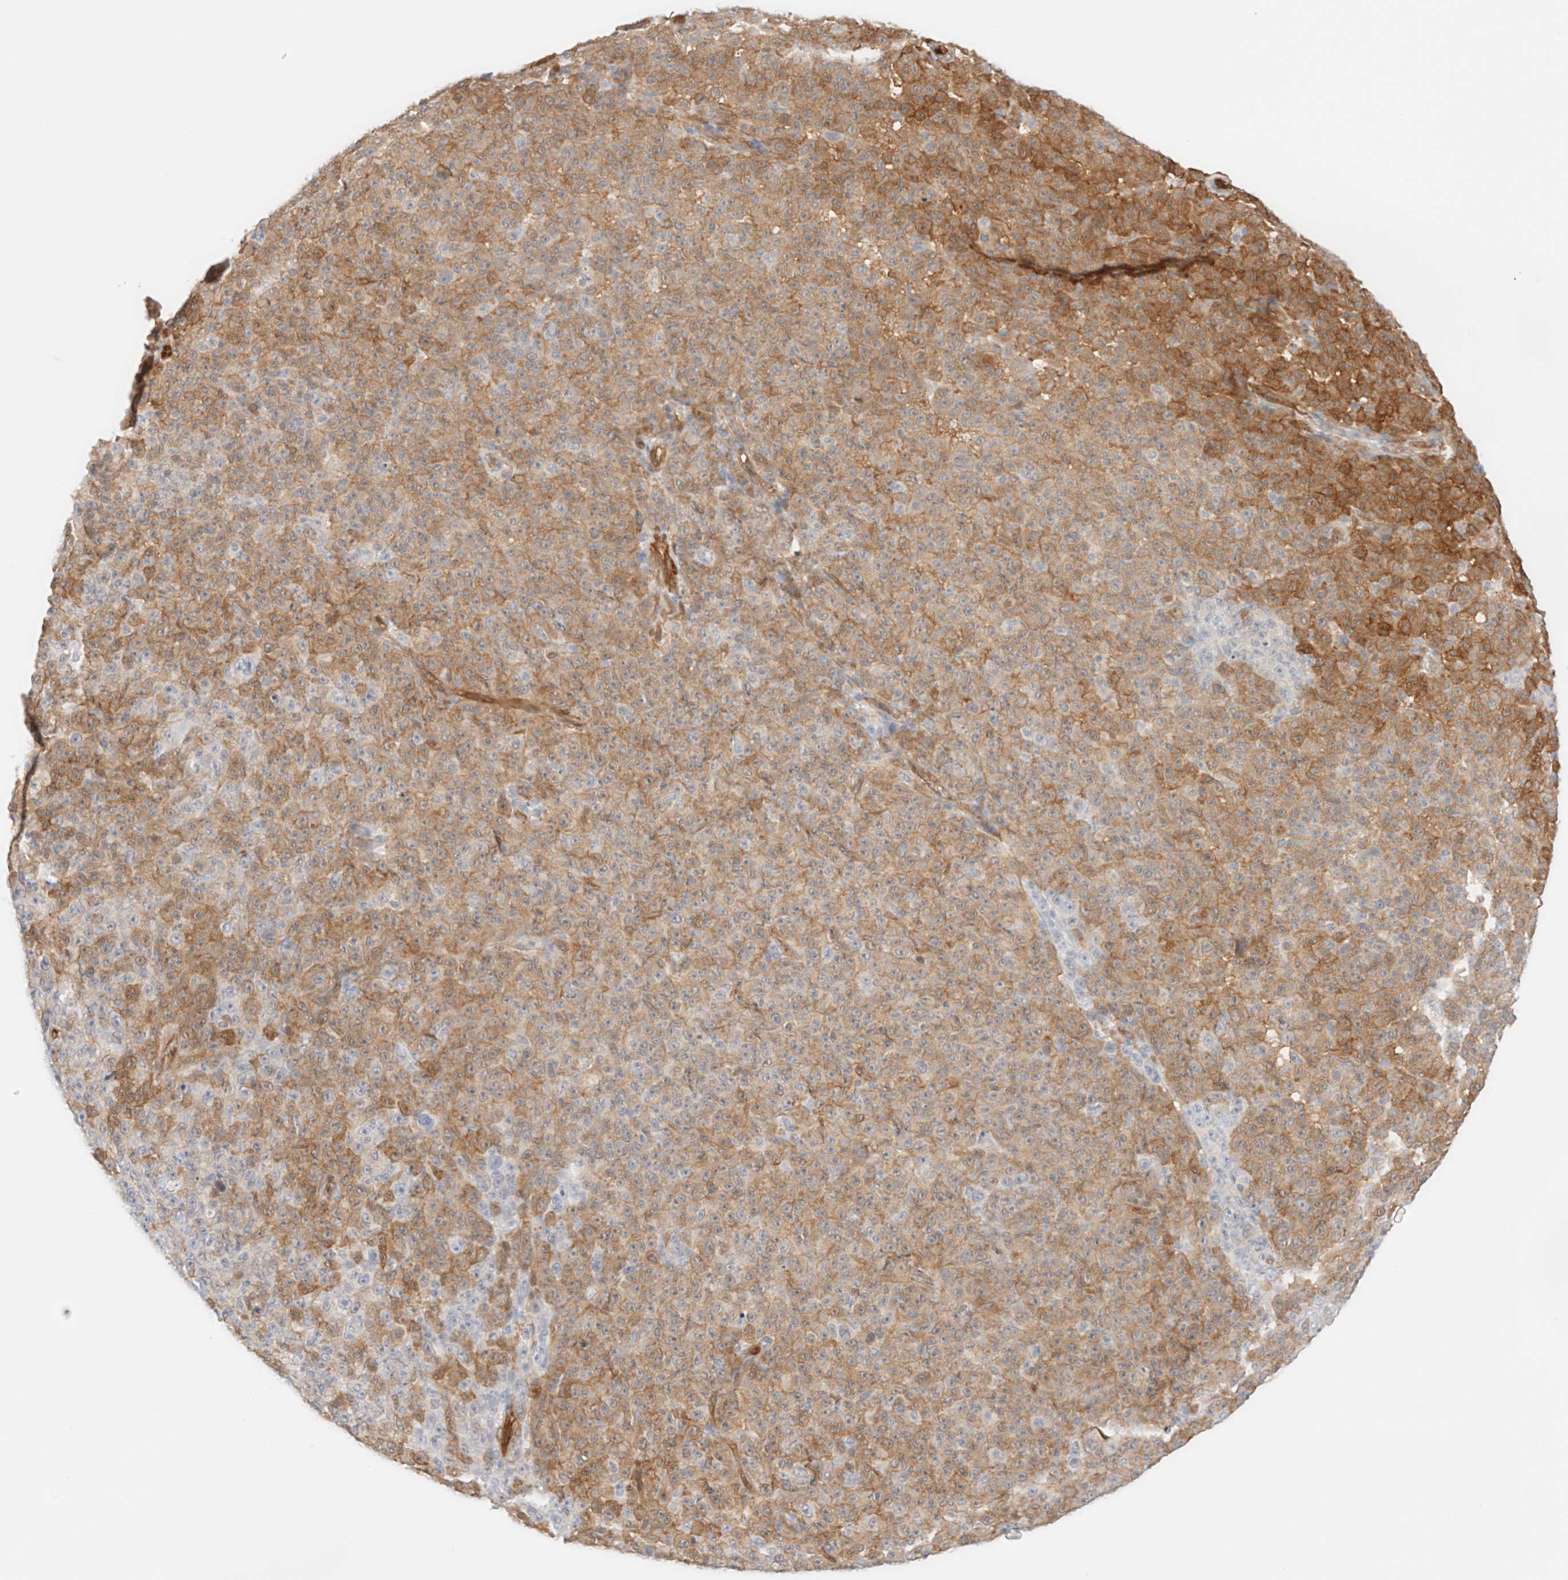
{"staining": {"intensity": "moderate", "quantity": ">75%", "location": "cytoplasmic/membranous"}, "tissue": "melanoma", "cell_type": "Tumor cells", "image_type": "cancer", "snomed": [{"axis": "morphology", "description": "Malignant melanoma, NOS"}, {"axis": "topography", "description": "Skin"}], "caption": "Immunohistochemical staining of malignant melanoma reveals moderate cytoplasmic/membranous protein expression in approximately >75% of tumor cells.", "gene": "LMCD1", "patient": {"sex": "female", "age": 82}}